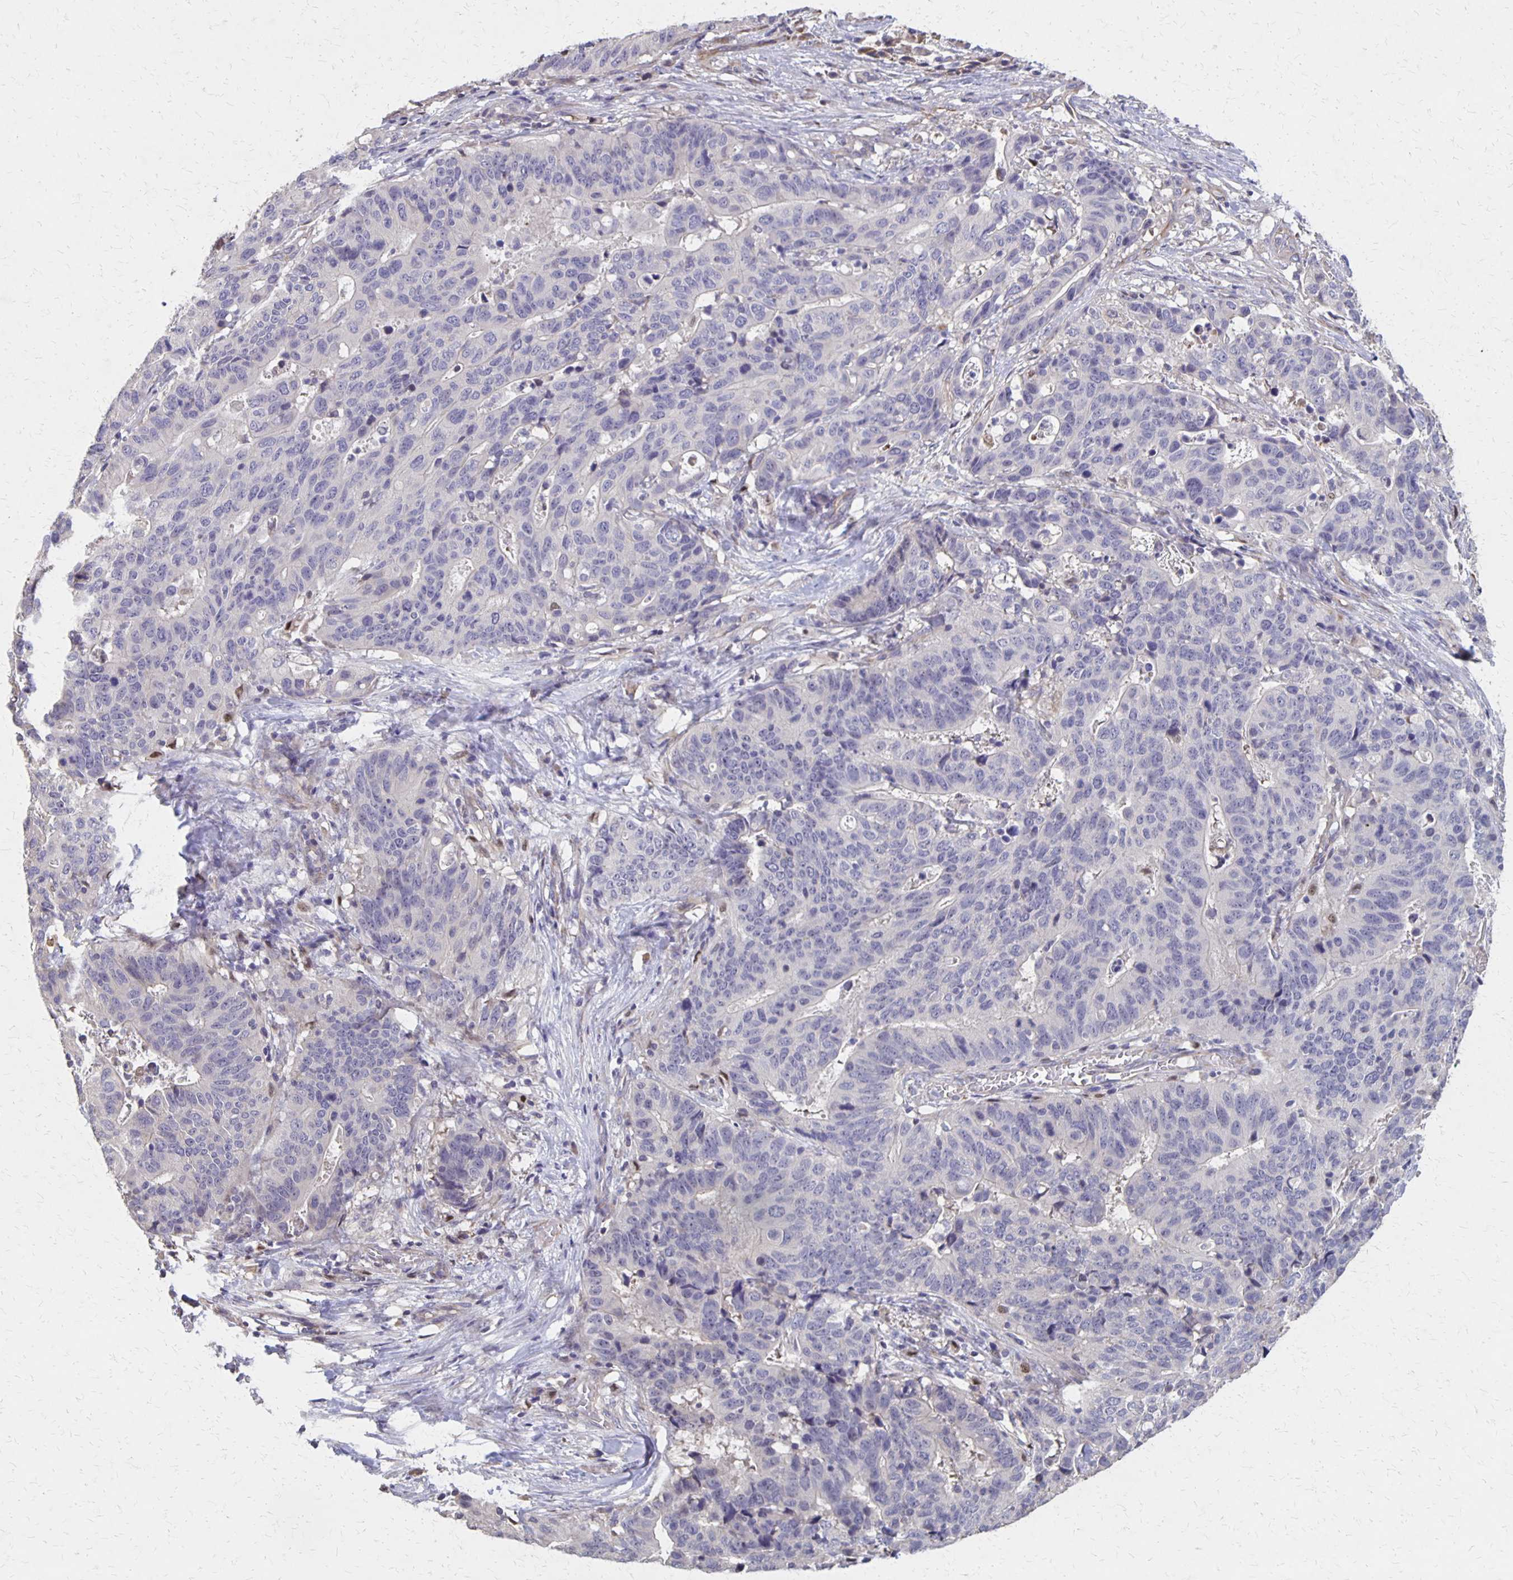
{"staining": {"intensity": "negative", "quantity": "none", "location": "none"}, "tissue": "stomach cancer", "cell_type": "Tumor cells", "image_type": "cancer", "snomed": [{"axis": "morphology", "description": "Adenocarcinoma, NOS"}, {"axis": "topography", "description": "Stomach, upper"}], "caption": "DAB immunohistochemical staining of adenocarcinoma (stomach) displays no significant positivity in tumor cells.", "gene": "NOG", "patient": {"sex": "female", "age": 67}}